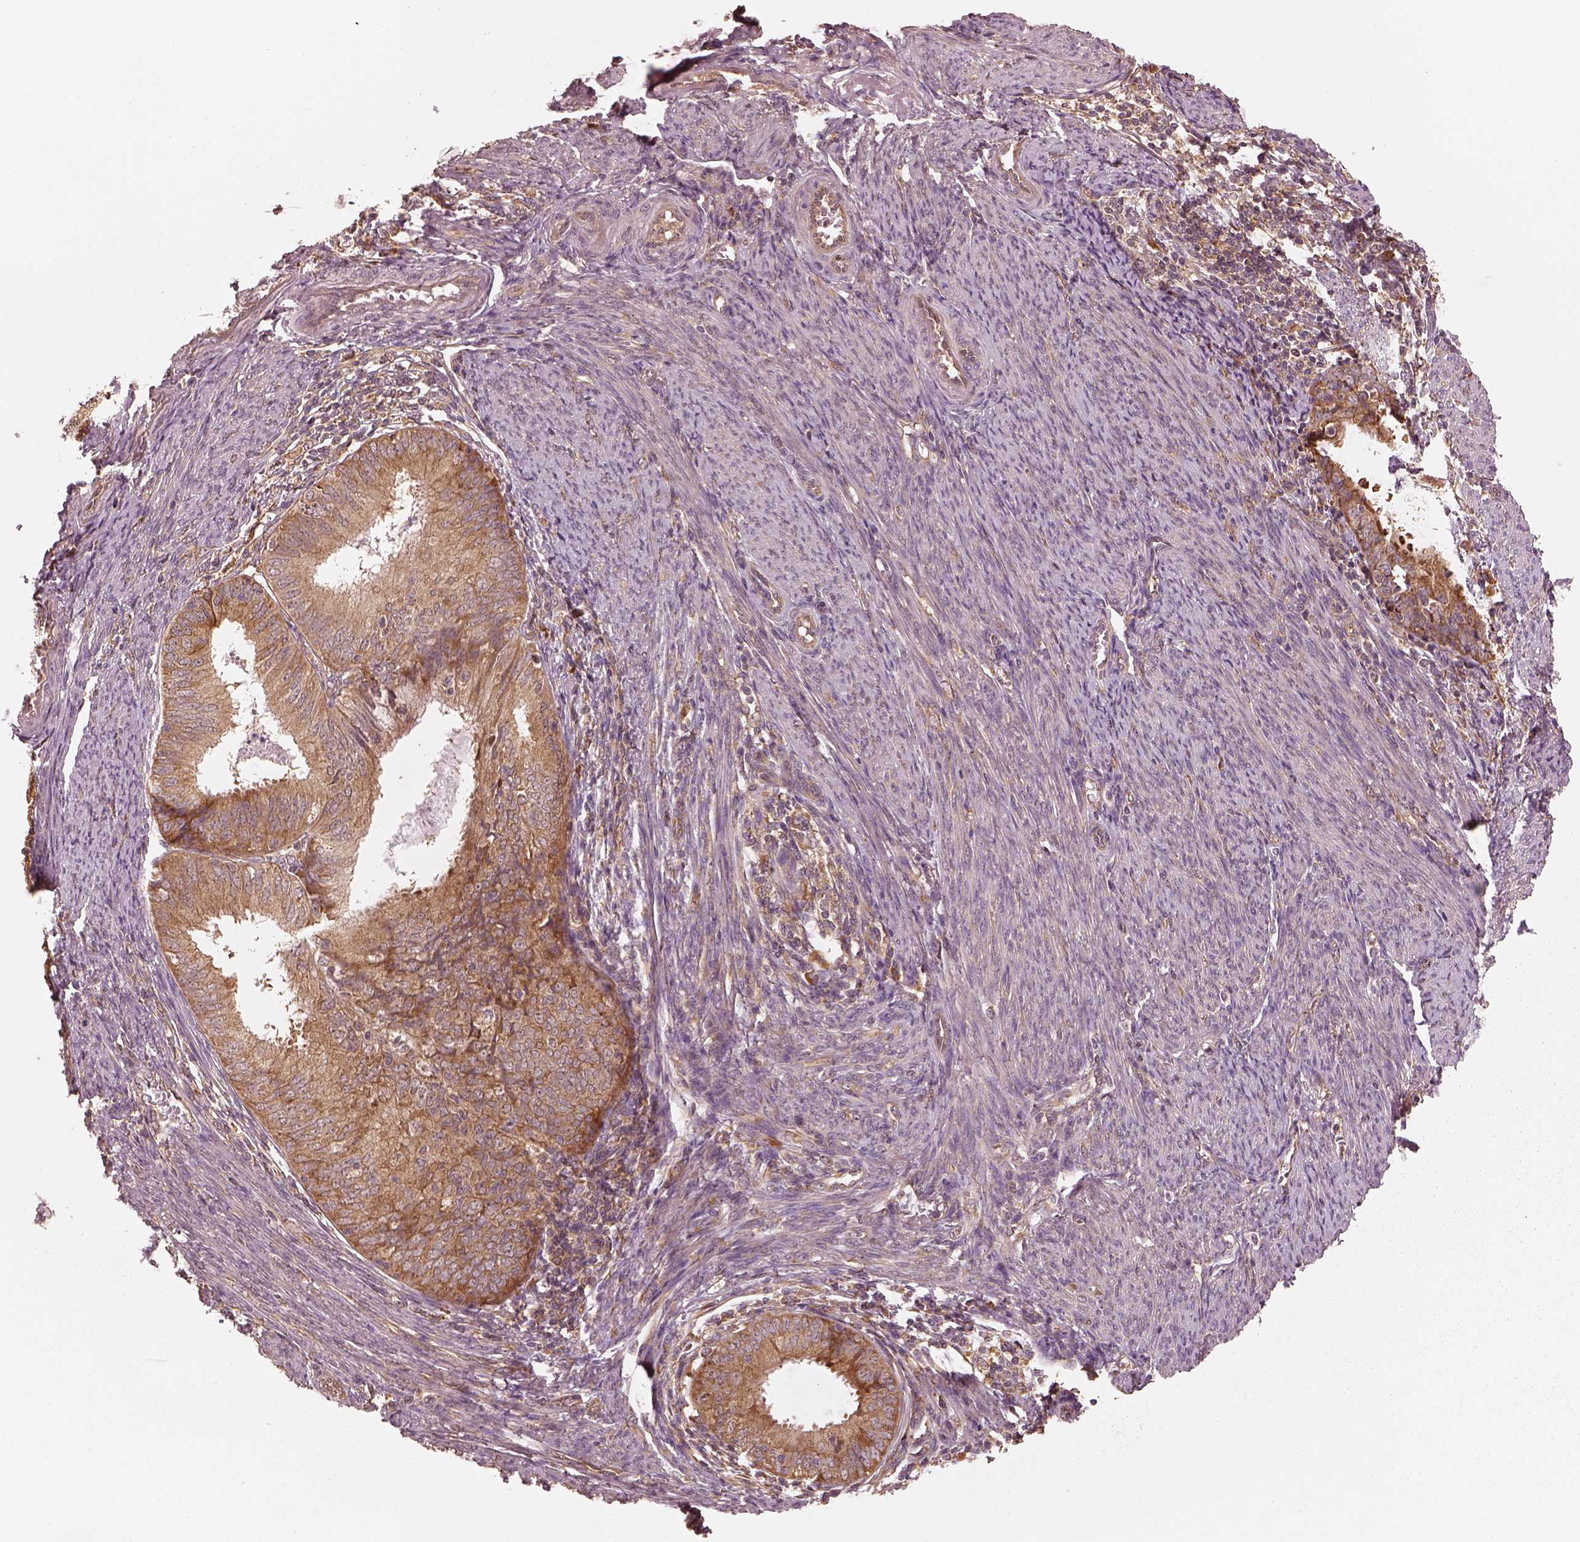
{"staining": {"intensity": "moderate", "quantity": ">75%", "location": "cytoplasmic/membranous"}, "tissue": "endometrial cancer", "cell_type": "Tumor cells", "image_type": "cancer", "snomed": [{"axis": "morphology", "description": "Adenocarcinoma, NOS"}, {"axis": "topography", "description": "Endometrium"}], "caption": "Brown immunohistochemical staining in endometrial cancer shows moderate cytoplasmic/membranous positivity in about >75% of tumor cells.", "gene": "RPS5", "patient": {"sex": "female", "age": 57}}